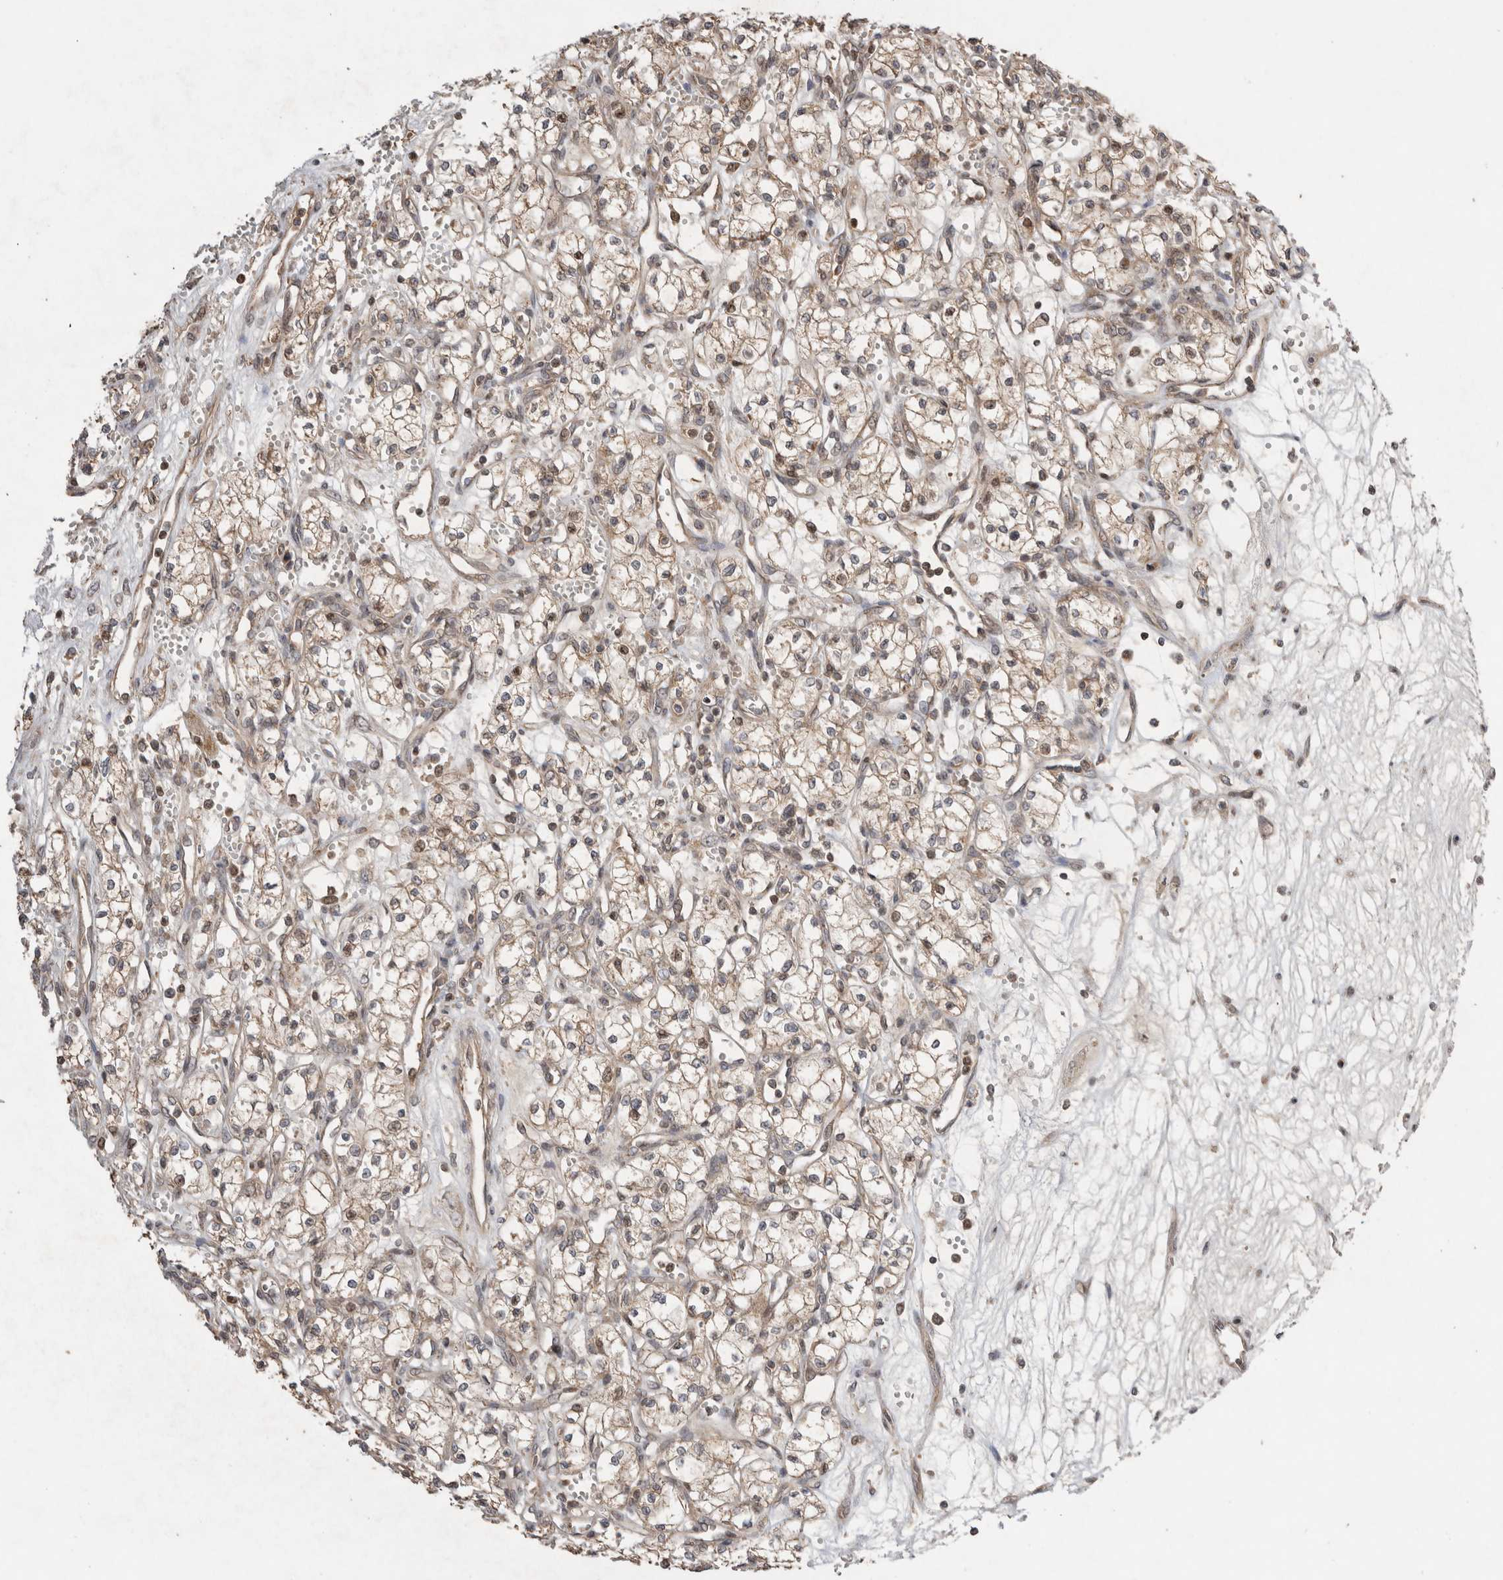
{"staining": {"intensity": "moderate", "quantity": "<25%", "location": "nuclear"}, "tissue": "renal cancer", "cell_type": "Tumor cells", "image_type": "cancer", "snomed": [{"axis": "morphology", "description": "Adenocarcinoma, NOS"}, {"axis": "topography", "description": "Kidney"}], "caption": "Renal cancer tissue demonstrates moderate nuclear staining in about <25% of tumor cells, visualized by immunohistochemistry.", "gene": "EIF2AK1", "patient": {"sex": "male", "age": 59}}